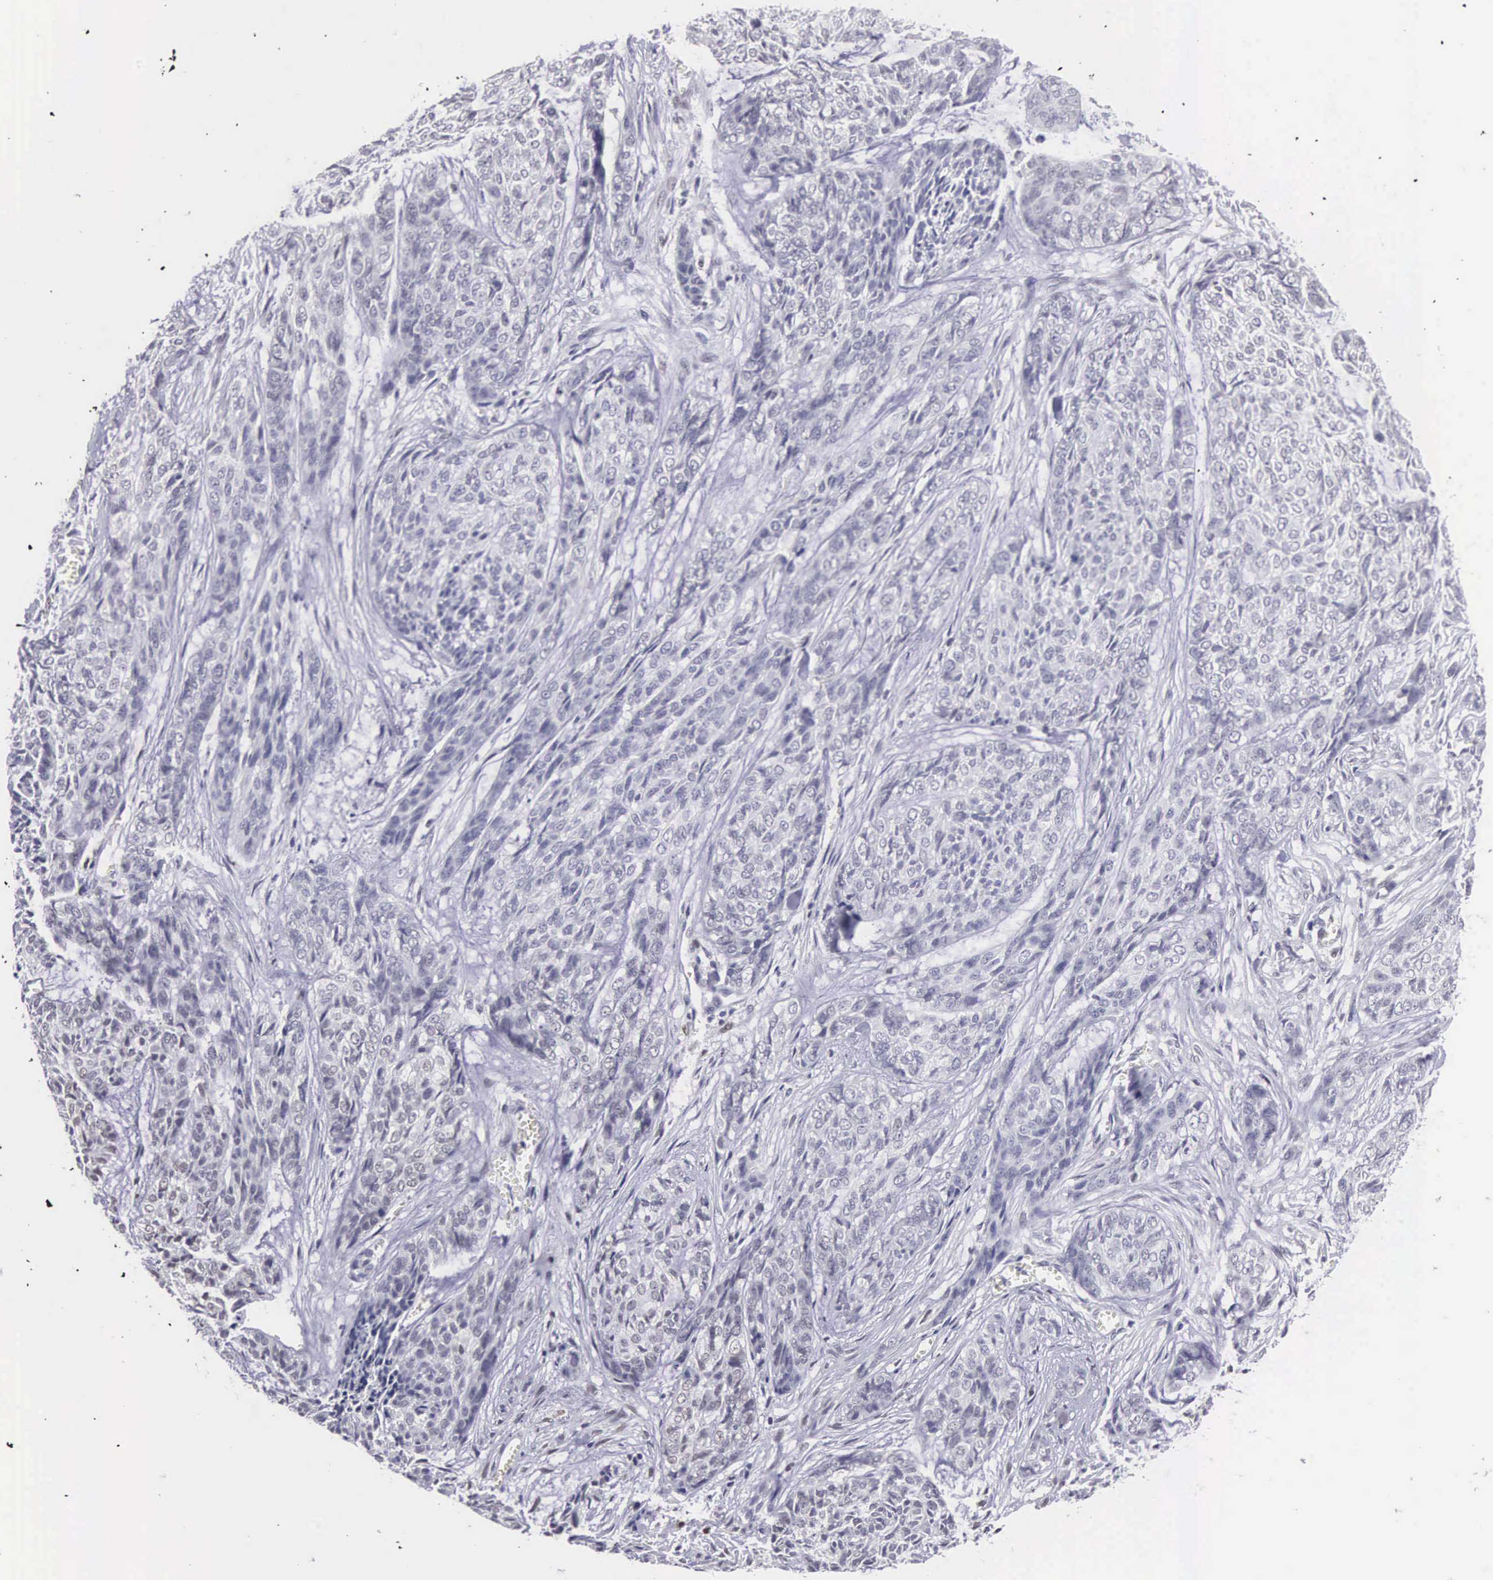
{"staining": {"intensity": "negative", "quantity": "none", "location": "none"}, "tissue": "skin cancer", "cell_type": "Tumor cells", "image_type": "cancer", "snomed": [{"axis": "morphology", "description": "Normal tissue, NOS"}, {"axis": "morphology", "description": "Basal cell carcinoma"}, {"axis": "topography", "description": "Skin"}], "caption": "Skin basal cell carcinoma stained for a protein using IHC demonstrates no staining tumor cells.", "gene": "ETV6", "patient": {"sex": "female", "age": 65}}